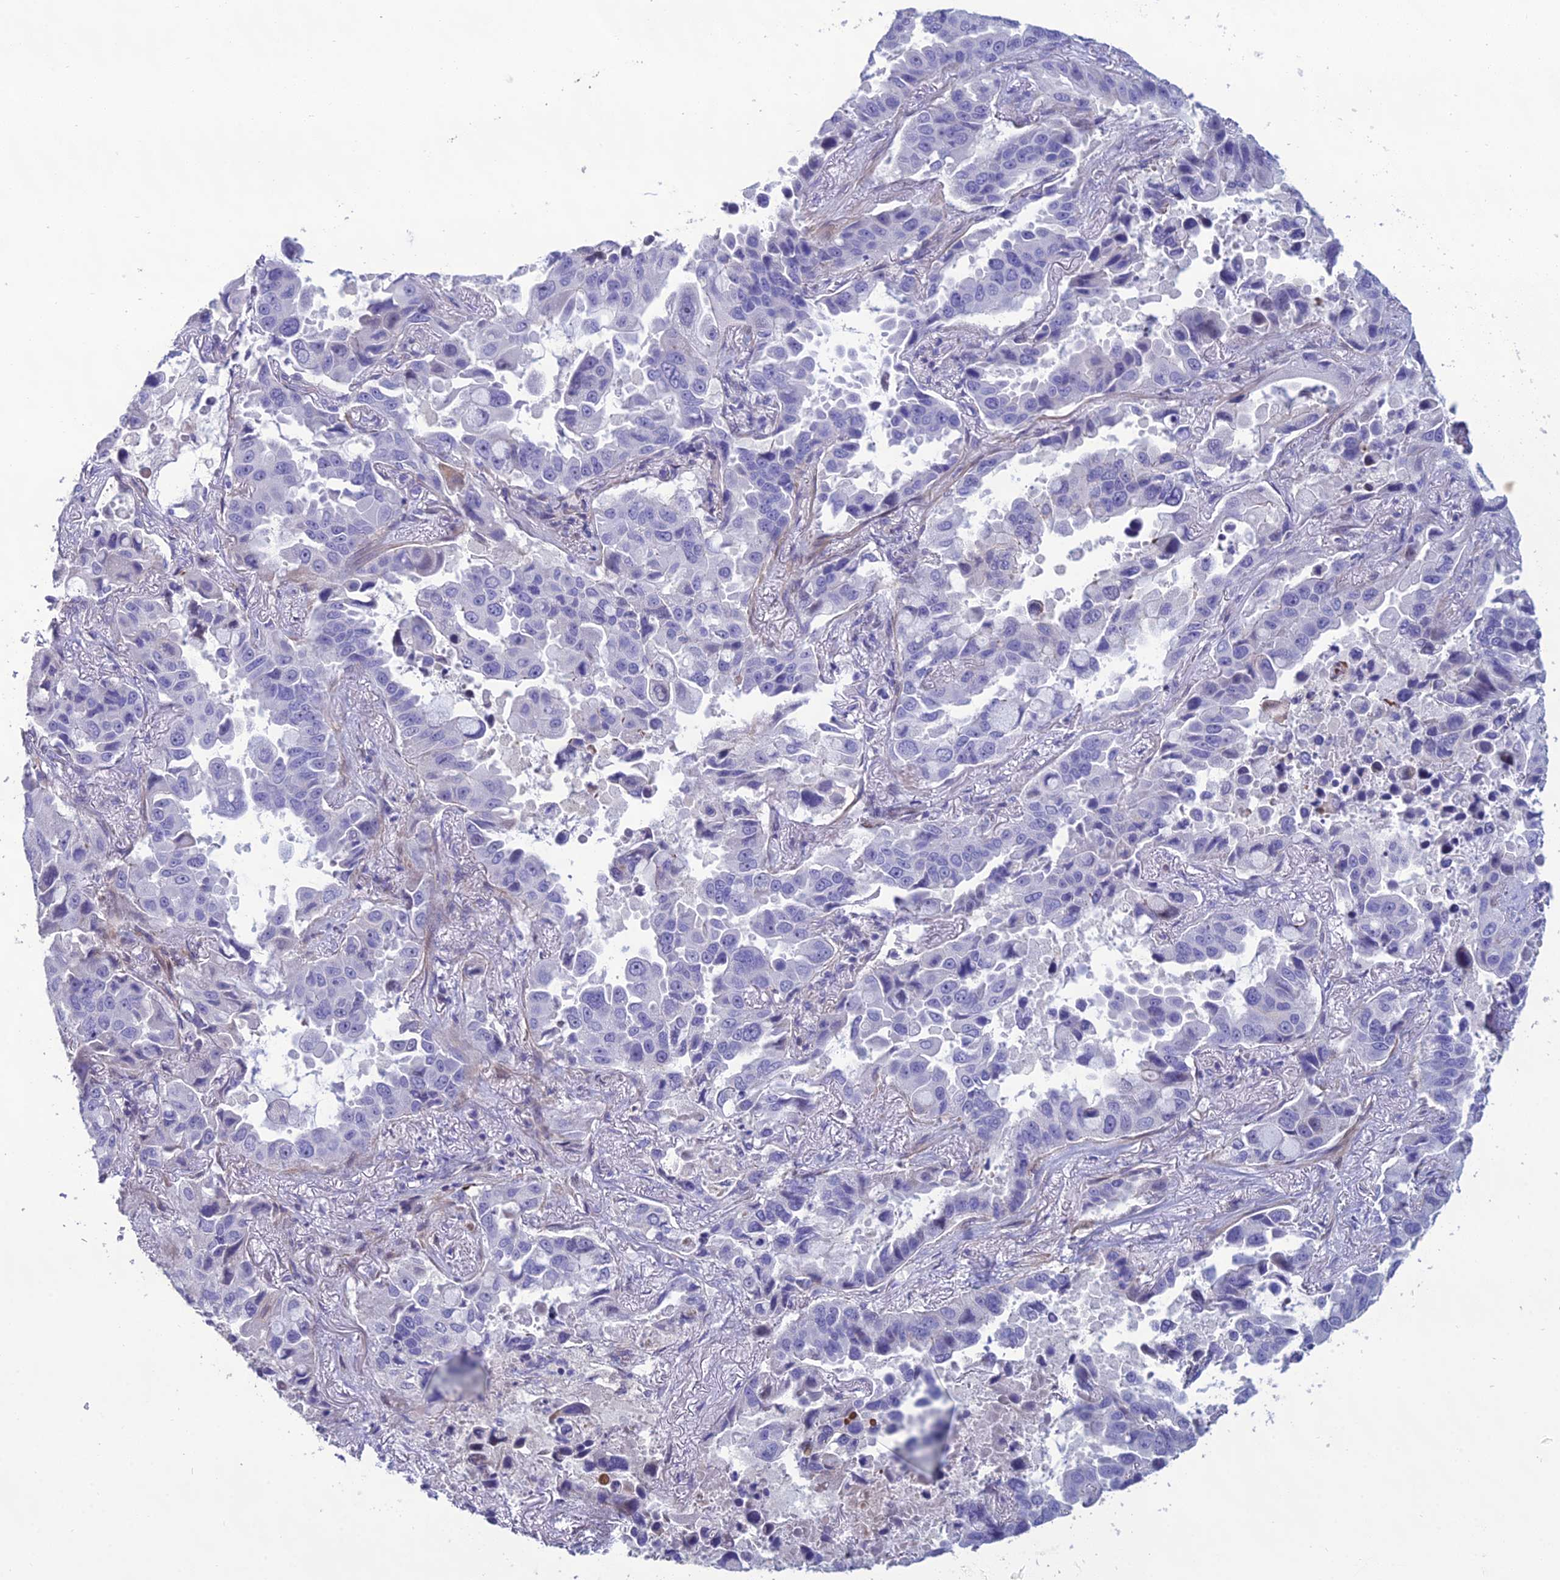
{"staining": {"intensity": "negative", "quantity": "none", "location": "none"}, "tissue": "lung cancer", "cell_type": "Tumor cells", "image_type": "cancer", "snomed": [{"axis": "morphology", "description": "Adenocarcinoma, NOS"}, {"axis": "topography", "description": "Lung"}], "caption": "Protein analysis of adenocarcinoma (lung) displays no significant staining in tumor cells.", "gene": "OR56B1", "patient": {"sex": "male", "age": 64}}